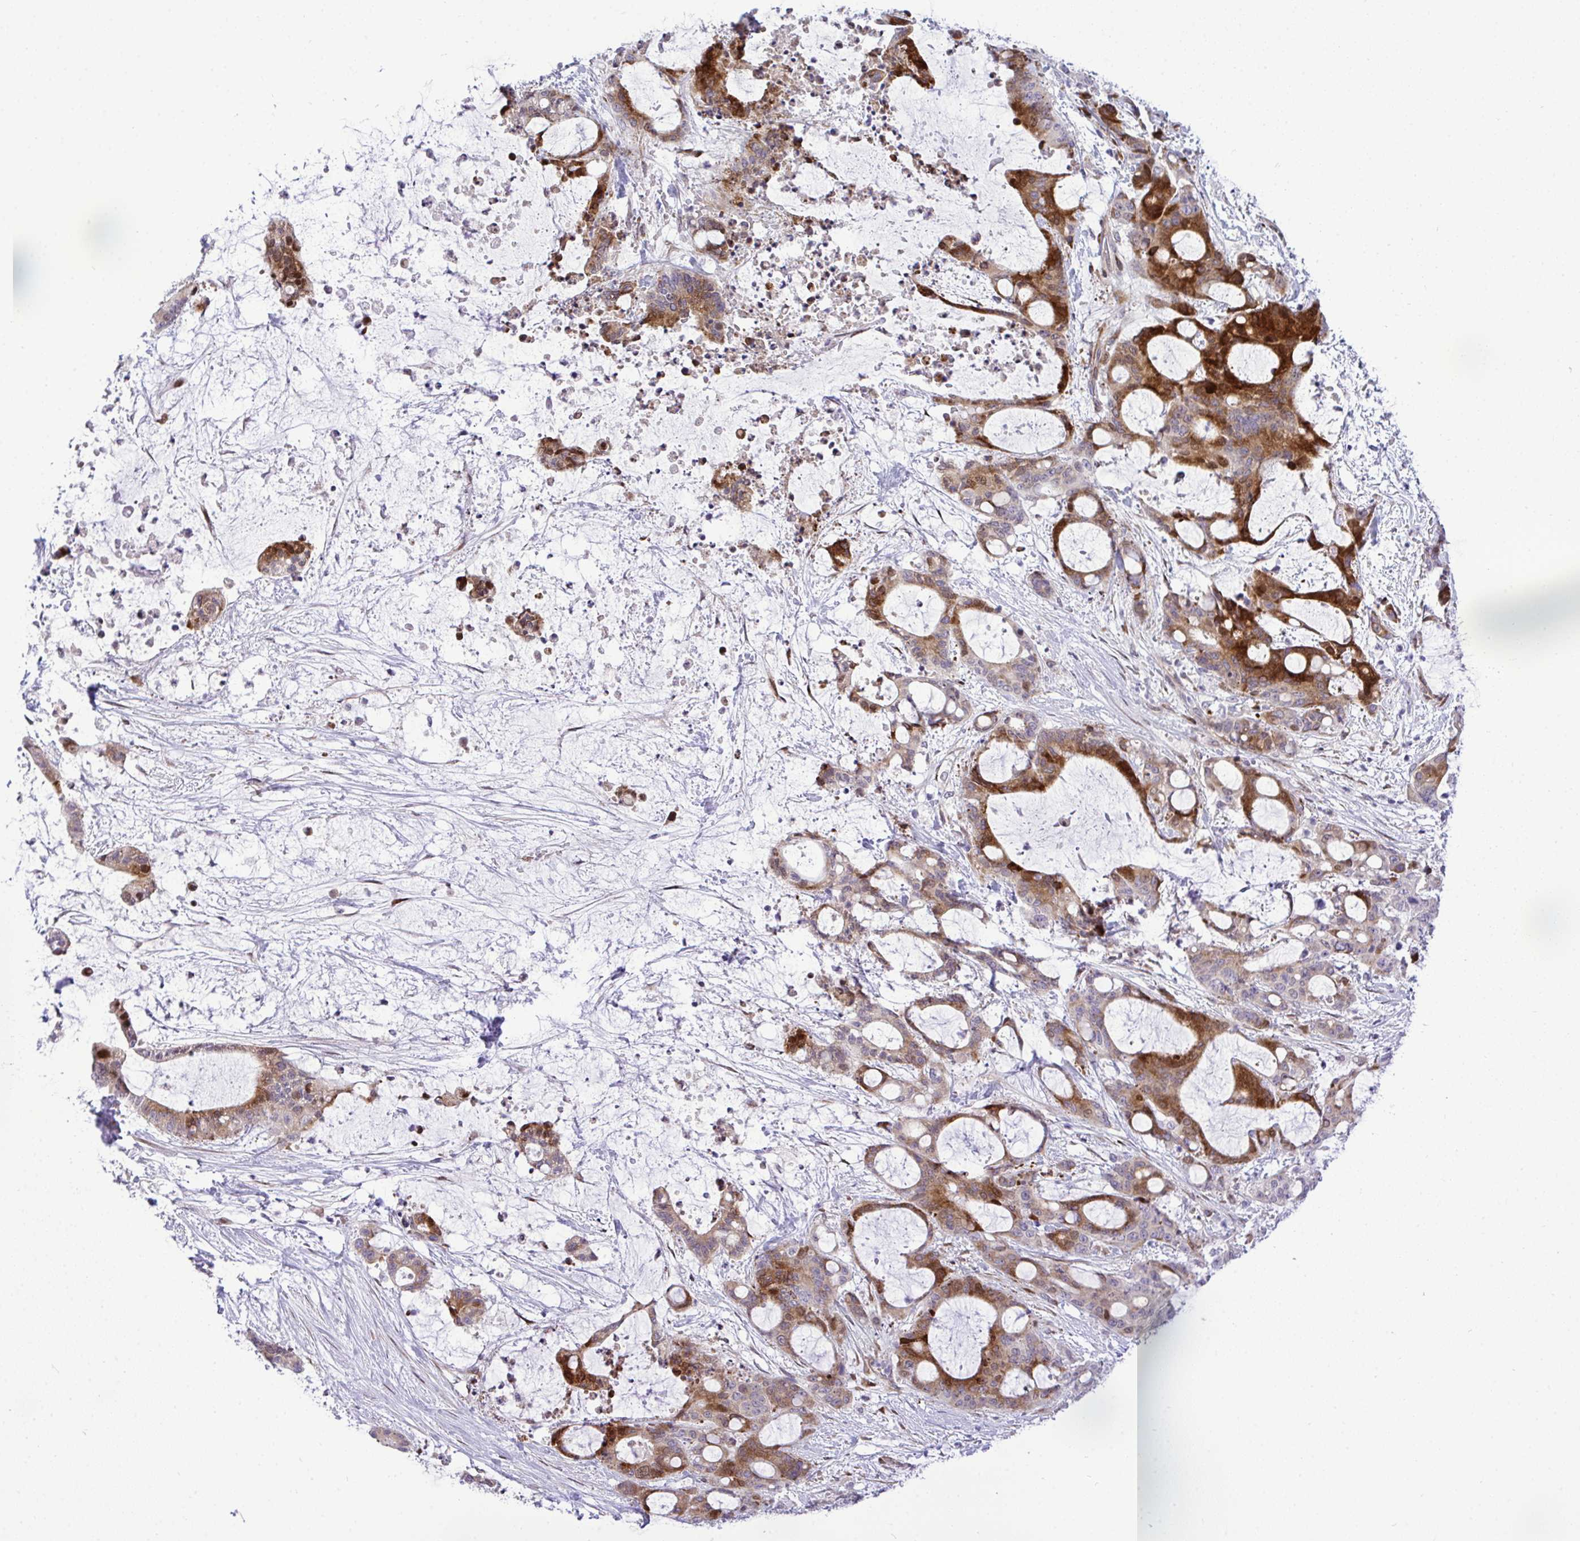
{"staining": {"intensity": "strong", "quantity": "25%-75%", "location": "cytoplasmic/membranous,nuclear"}, "tissue": "liver cancer", "cell_type": "Tumor cells", "image_type": "cancer", "snomed": [{"axis": "morphology", "description": "Normal tissue, NOS"}, {"axis": "morphology", "description": "Cholangiocarcinoma"}, {"axis": "topography", "description": "Liver"}, {"axis": "topography", "description": "Peripheral nerve tissue"}], "caption": "There is high levels of strong cytoplasmic/membranous and nuclear positivity in tumor cells of liver cholangiocarcinoma, as demonstrated by immunohistochemical staining (brown color).", "gene": "CASTOR2", "patient": {"sex": "female", "age": 73}}